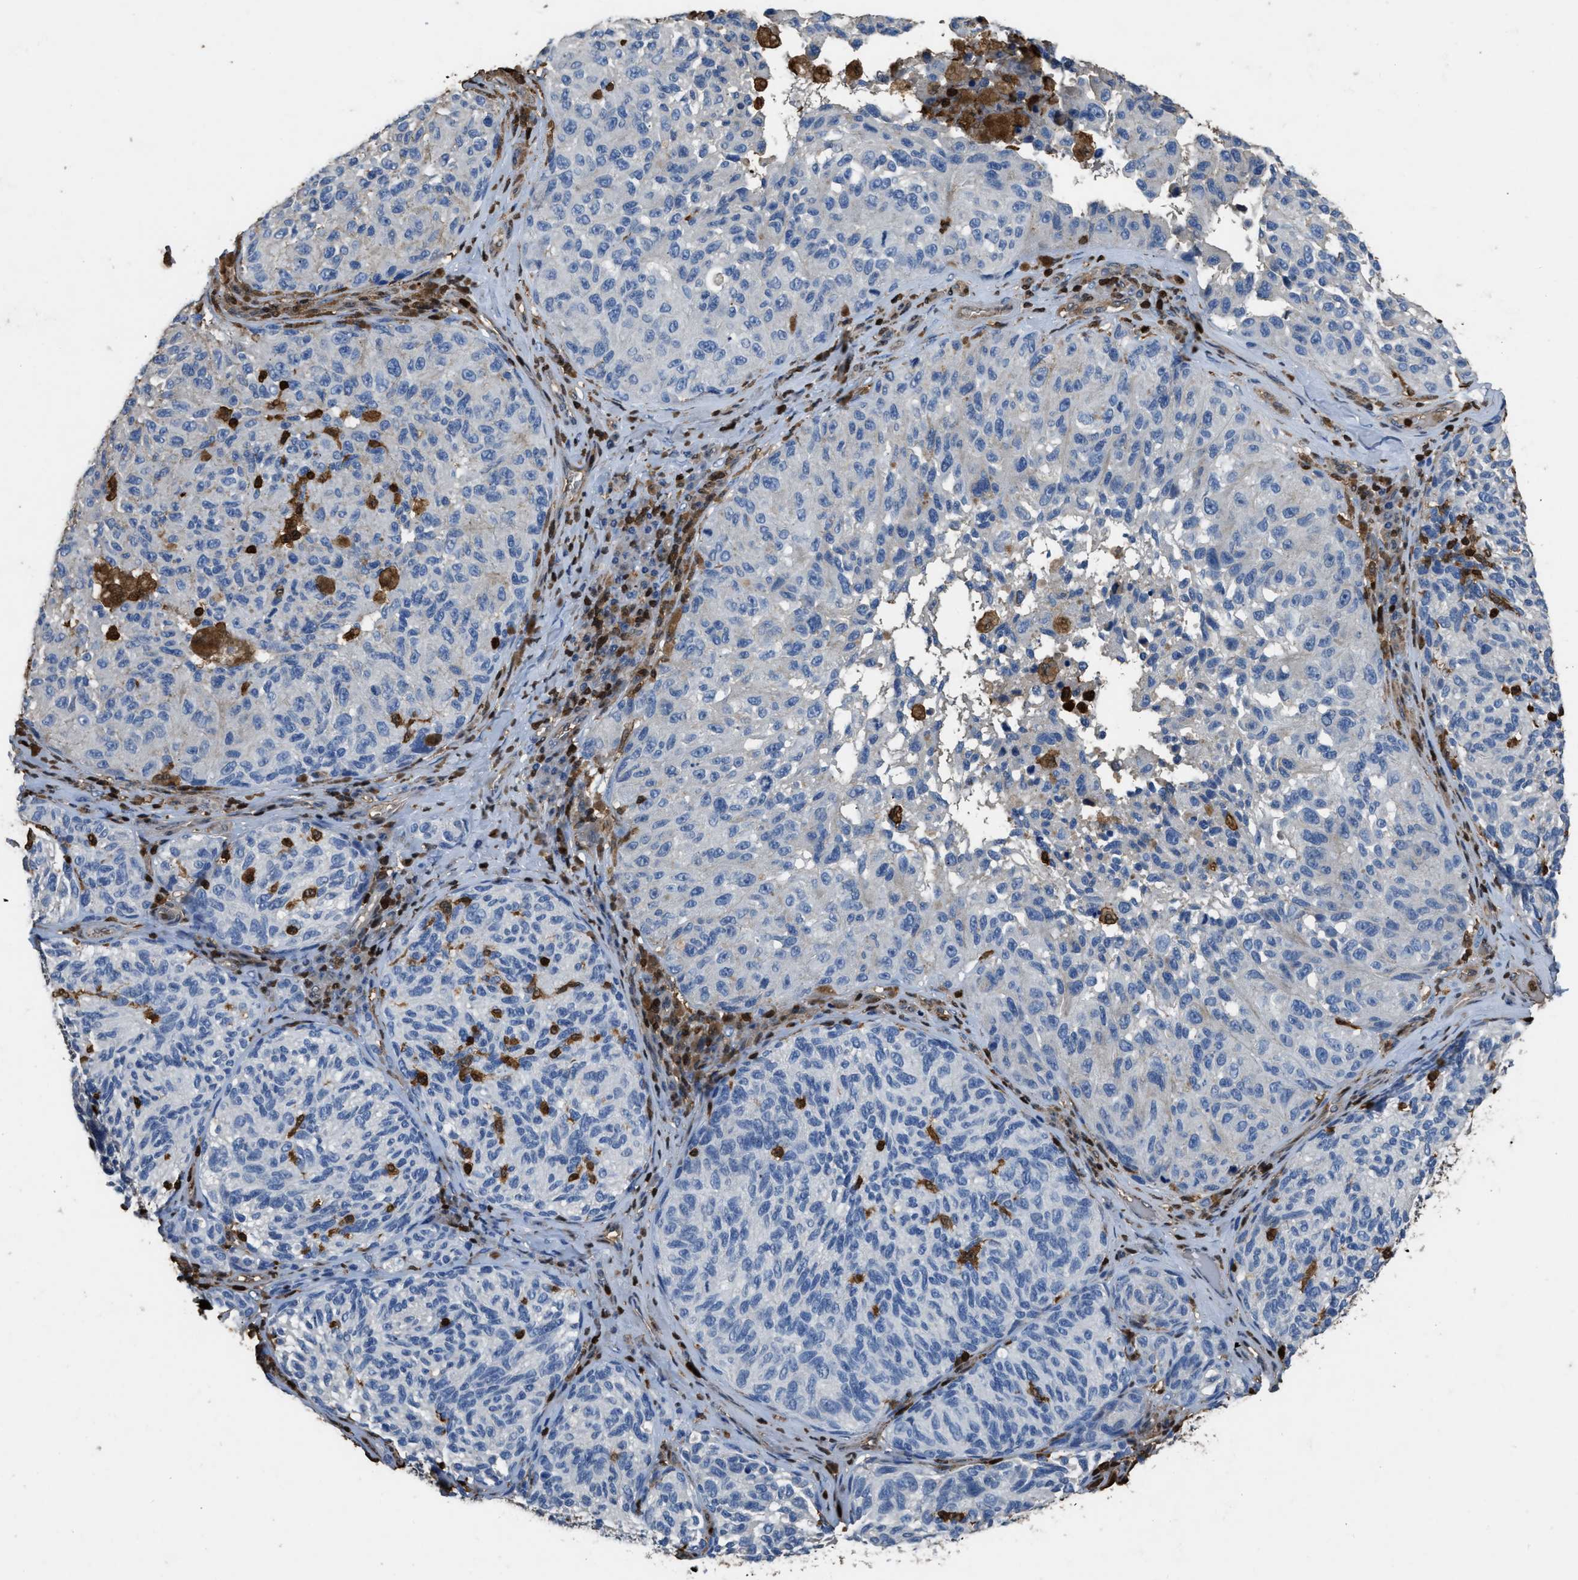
{"staining": {"intensity": "negative", "quantity": "none", "location": "none"}, "tissue": "melanoma", "cell_type": "Tumor cells", "image_type": "cancer", "snomed": [{"axis": "morphology", "description": "Malignant melanoma, NOS"}, {"axis": "topography", "description": "Skin"}], "caption": "Photomicrograph shows no significant protein positivity in tumor cells of melanoma. (Immunohistochemistry, brightfield microscopy, high magnification).", "gene": "ARHGDIB", "patient": {"sex": "female", "age": 73}}